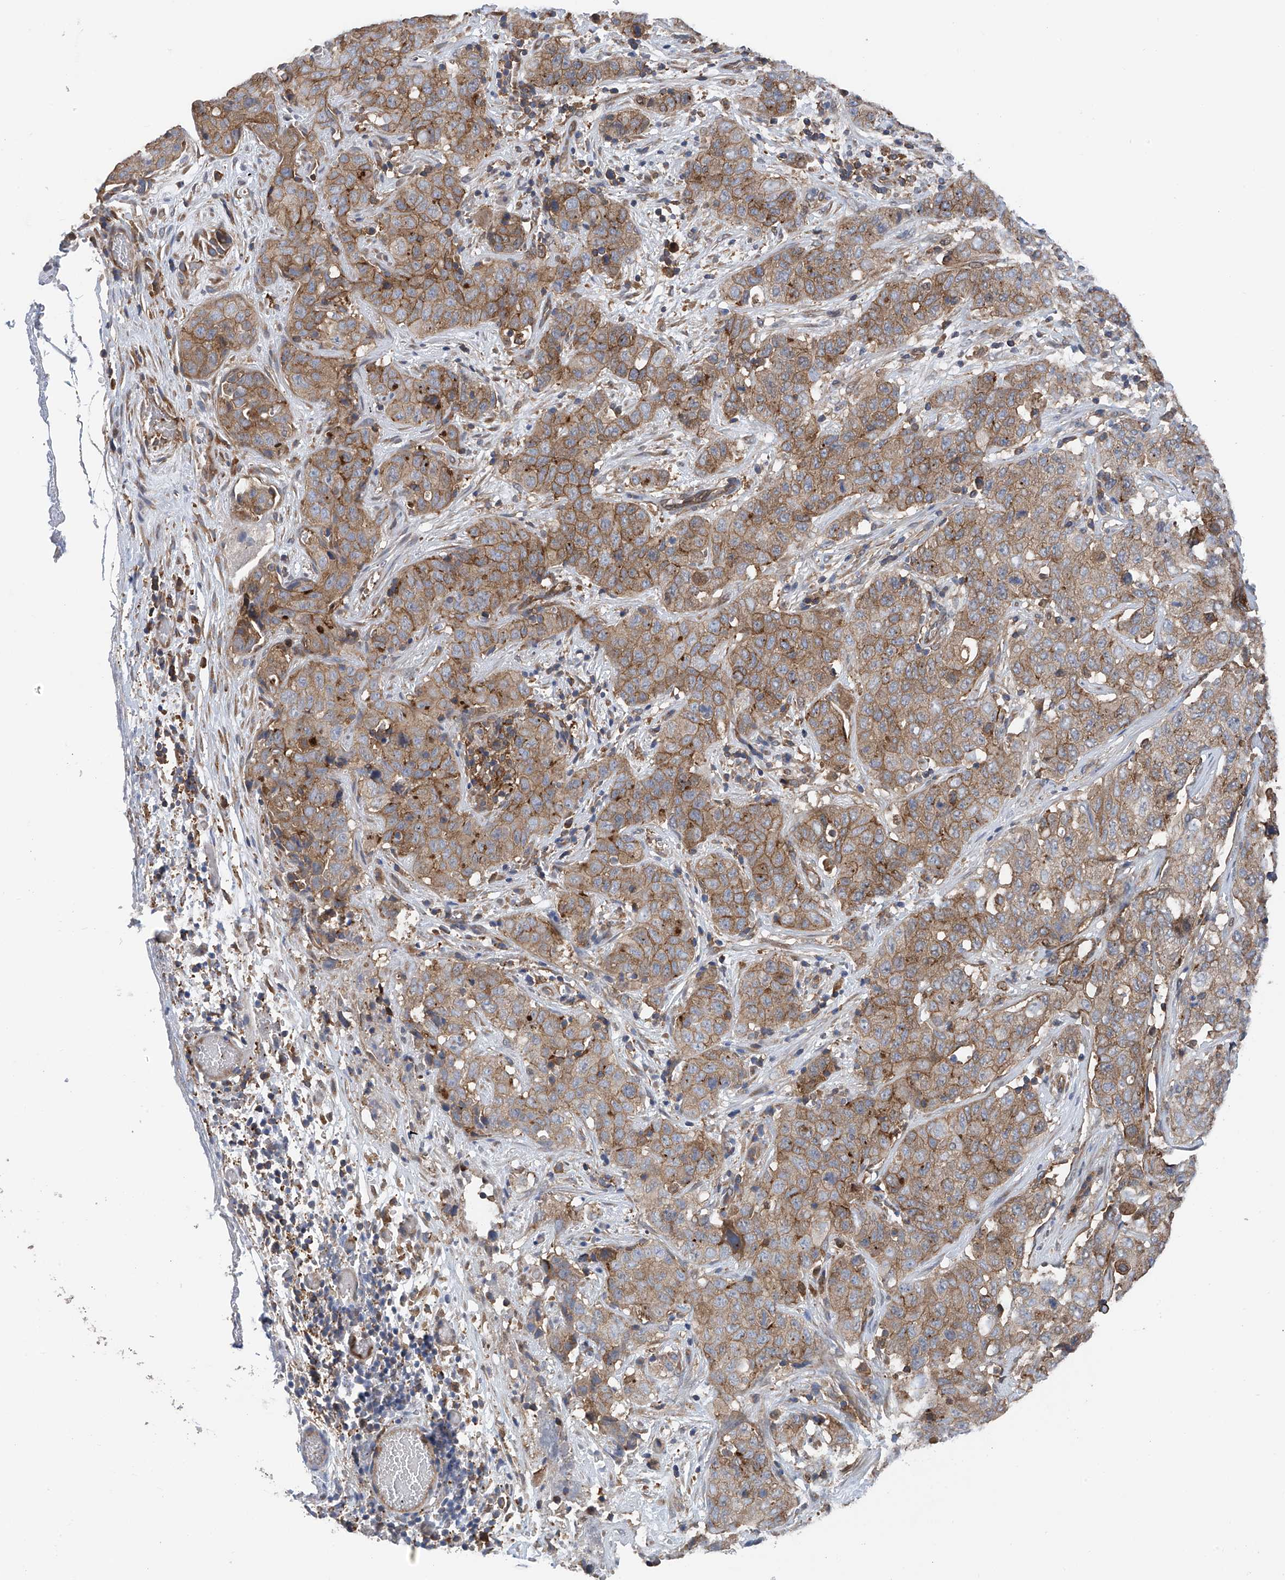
{"staining": {"intensity": "moderate", "quantity": ">75%", "location": "cytoplasmic/membranous"}, "tissue": "stomach cancer", "cell_type": "Tumor cells", "image_type": "cancer", "snomed": [{"axis": "morphology", "description": "Normal tissue, NOS"}, {"axis": "morphology", "description": "Adenocarcinoma, NOS"}, {"axis": "topography", "description": "Lymph node"}, {"axis": "topography", "description": "Stomach"}], "caption": "Adenocarcinoma (stomach) stained for a protein displays moderate cytoplasmic/membranous positivity in tumor cells. The protein of interest is stained brown, and the nuclei are stained in blue (DAB IHC with brightfield microscopy, high magnification).", "gene": "CHPF", "patient": {"sex": "male", "age": 48}}